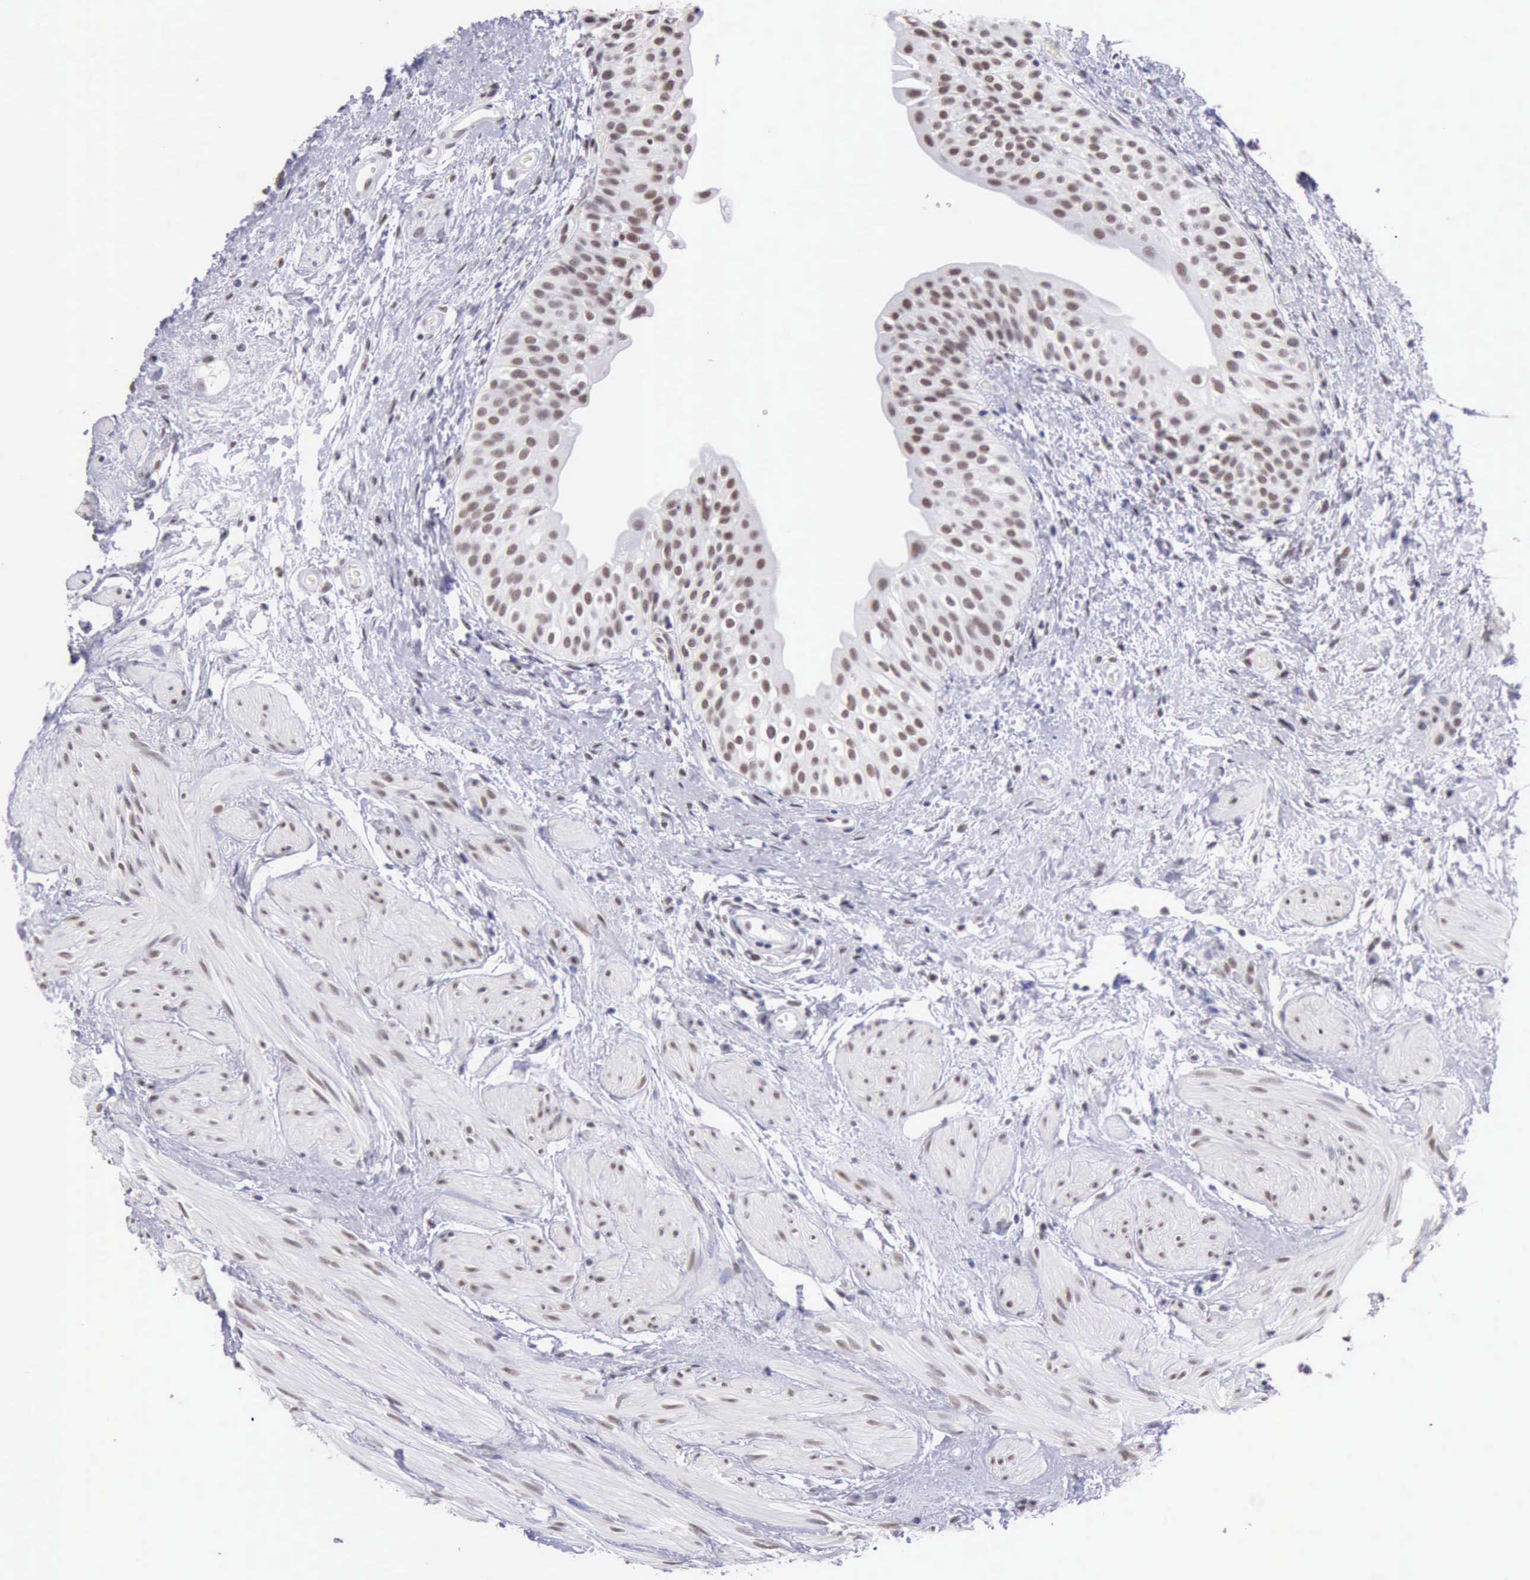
{"staining": {"intensity": "moderate", "quantity": ">75%", "location": "nuclear"}, "tissue": "urinary bladder", "cell_type": "Urothelial cells", "image_type": "normal", "snomed": [{"axis": "morphology", "description": "Normal tissue, NOS"}, {"axis": "topography", "description": "Urinary bladder"}], "caption": "Immunohistochemical staining of normal human urinary bladder displays medium levels of moderate nuclear staining in approximately >75% of urothelial cells.", "gene": "EP300", "patient": {"sex": "female", "age": 55}}